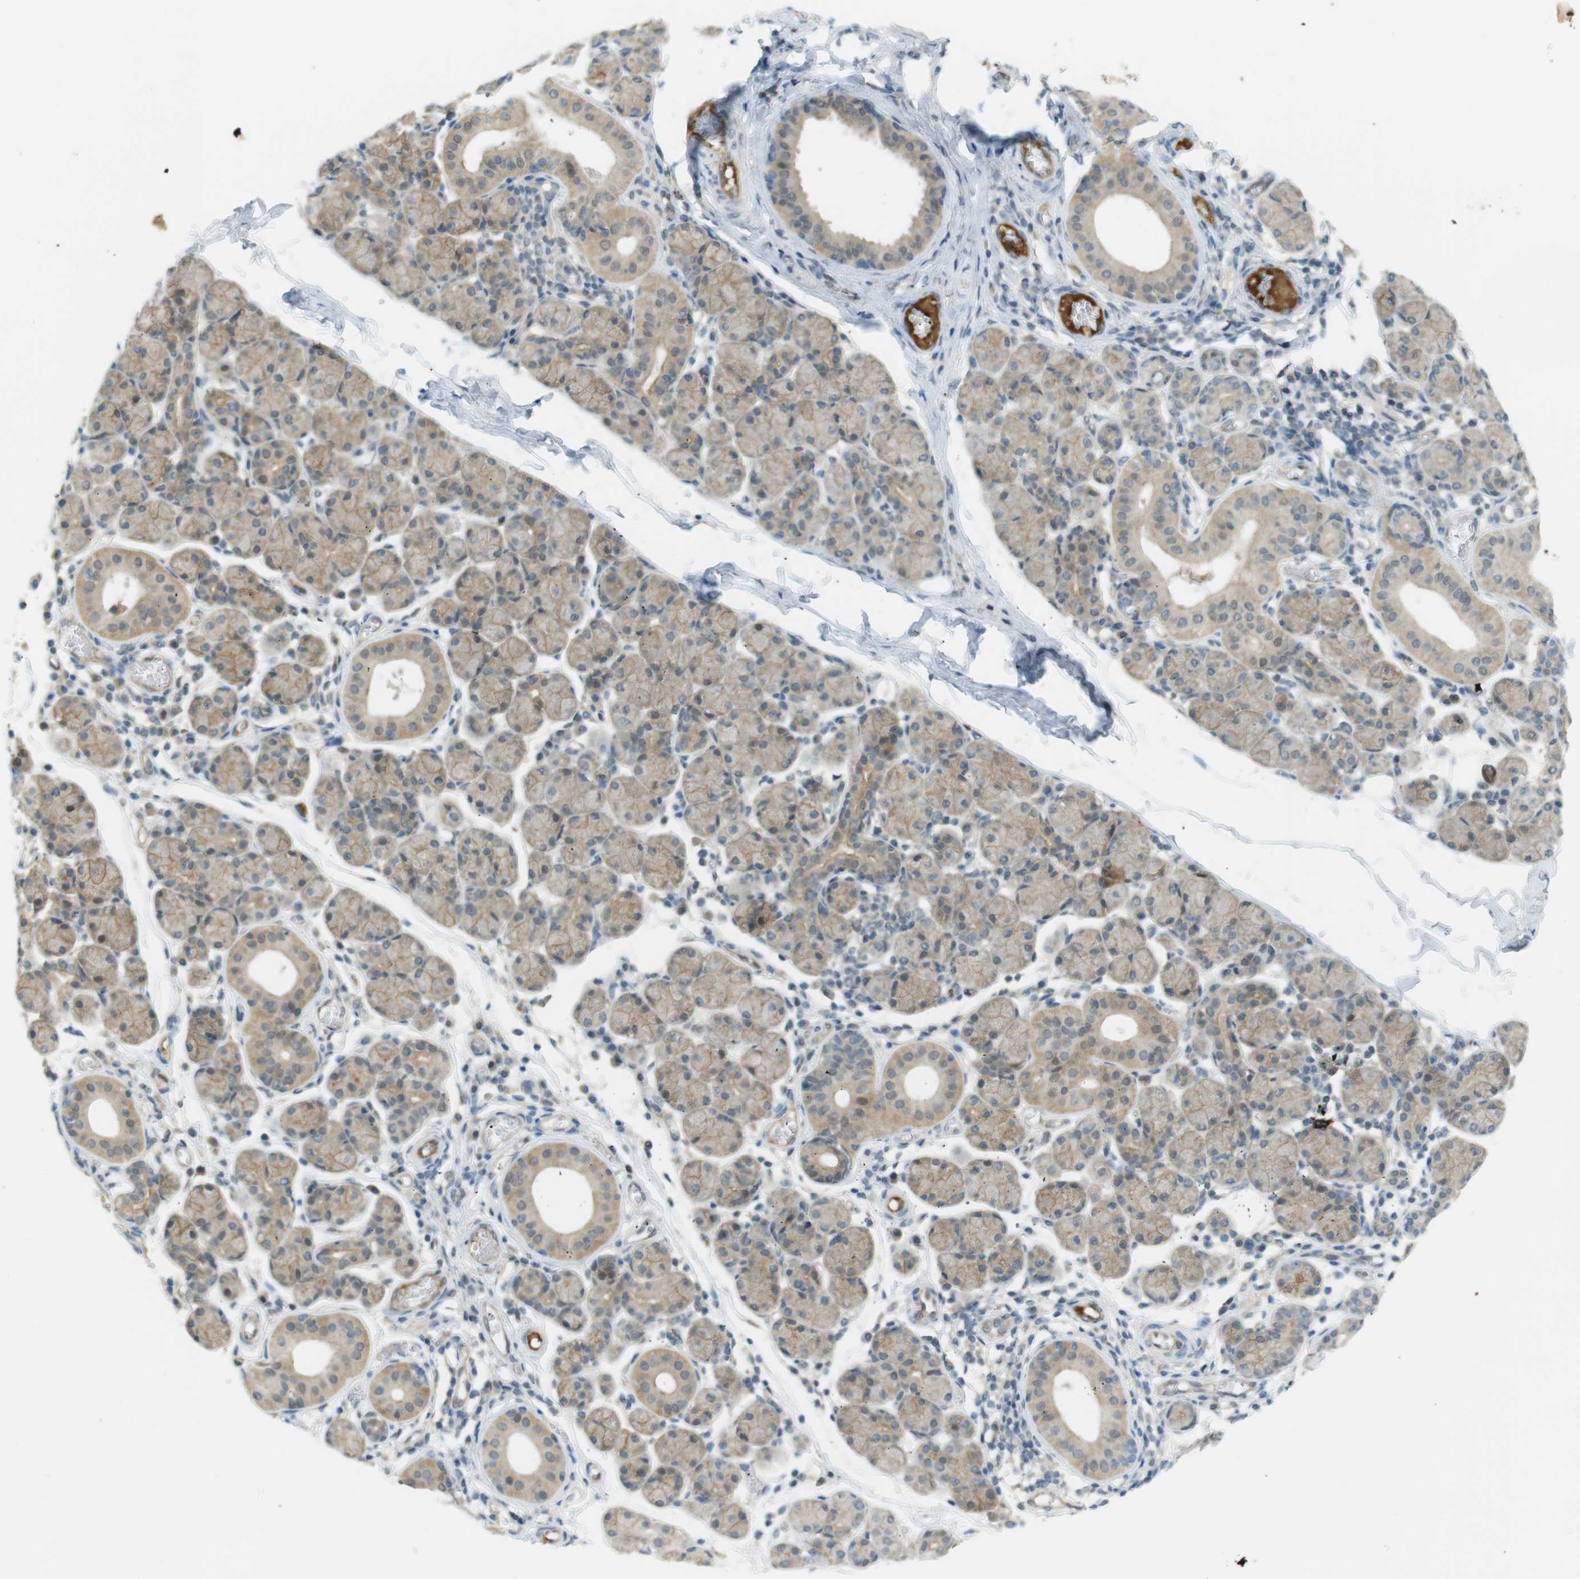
{"staining": {"intensity": "weak", "quantity": "25%-75%", "location": "cytoplasmic/membranous"}, "tissue": "salivary gland", "cell_type": "Glandular cells", "image_type": "normal", "snomed": [{"axis": "morphology", "description": "Normal tissue, NOS"}, {"axis": "morphology", "description": "Inflammation, NOS"}, {"axis": "topography", "description": "Lymph node"}, {"axis": "topography", "description": "Salivary gland"}], "caption": "Weak cytoplasmic/membranous protein positivity is present in approximately 25%-75% of glandular cells in salivary gland.", "gene": "ZDHHC20", "patient": {"sex": "male", "age": 3}}